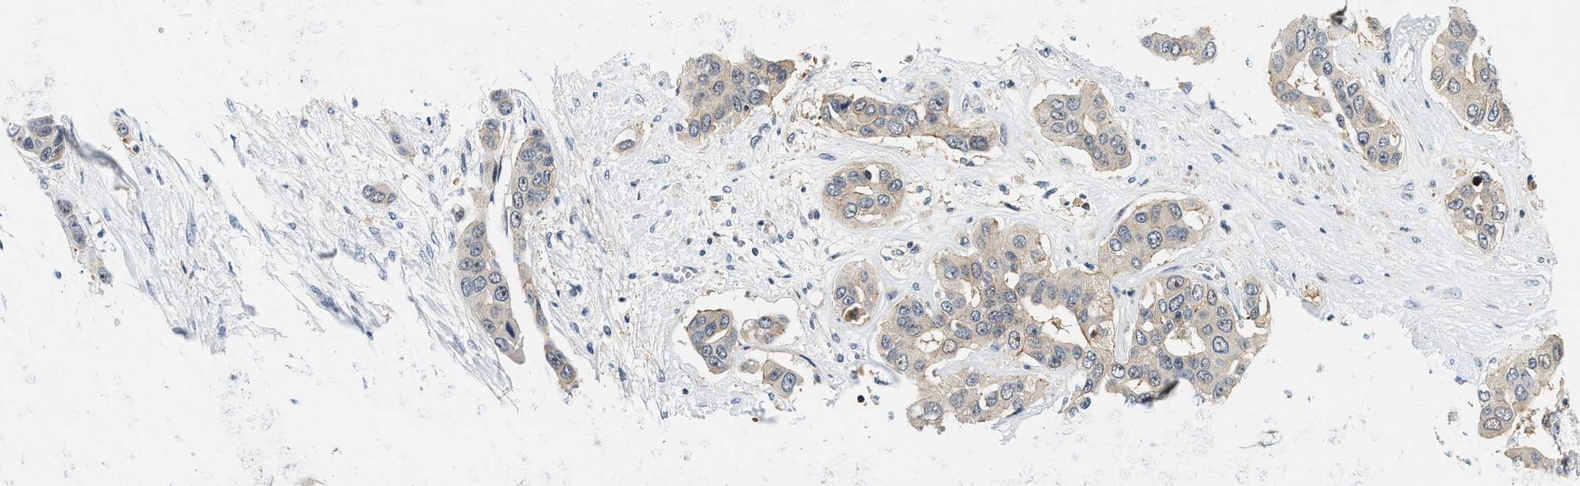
{"staining": {"intensity": "weak", "quantity": ">75%", "location": "cytoplasmic/membranous"}, "tissue": "liver cancer", "cell_type": "Tumor cells", "image_type": "cancer", "snomed": [{"axis": "morphology", "description": "Cholangiocarcinoma"}, {"axis": "topography", "description": "Liver"}], "caption": "Protein expression analysis of human liver cancer reveals weak cytoplasmic/membranous expression in about >75% of tumor cells.", "gene": "SAMD9", "patient": {"sex": "female", "age": 52}}